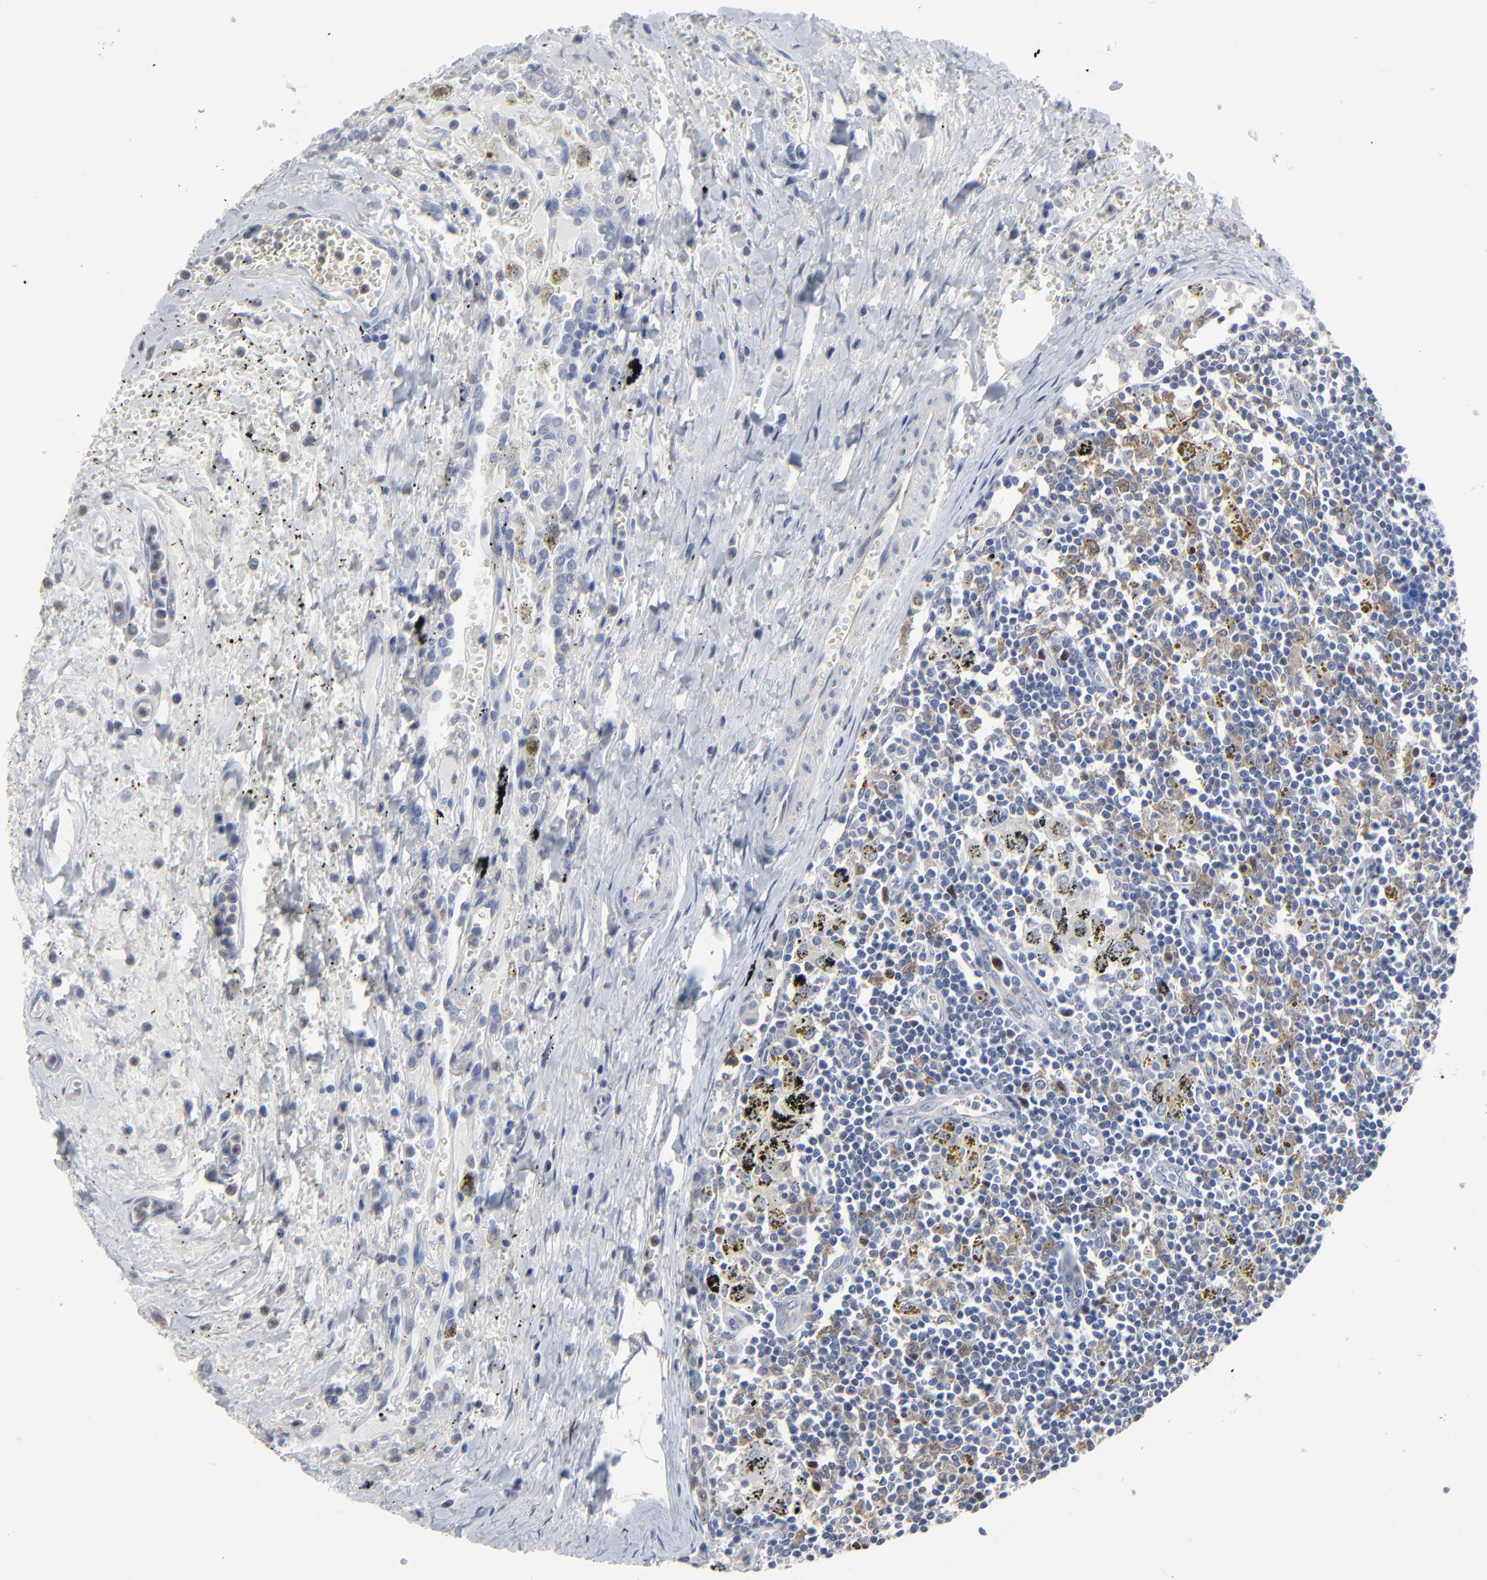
{"staining": {"intensity": "negative", "quantity": "none", "location": "none"}, "tissue": "carcinoid", "cell_type": "Tumor cells", "image_type": "cancer", "snomed": [{"axis": "morphology", "description": "Carcinoid, malignant, NOS"}, {"axis": "topography", "description": "Bronchus"}], "caption": "Tumor cells are negative for protein expression in human carcinoid (malignant).", "gene": "BIRC3", "patient": {"sex": "male", "age": 55}}